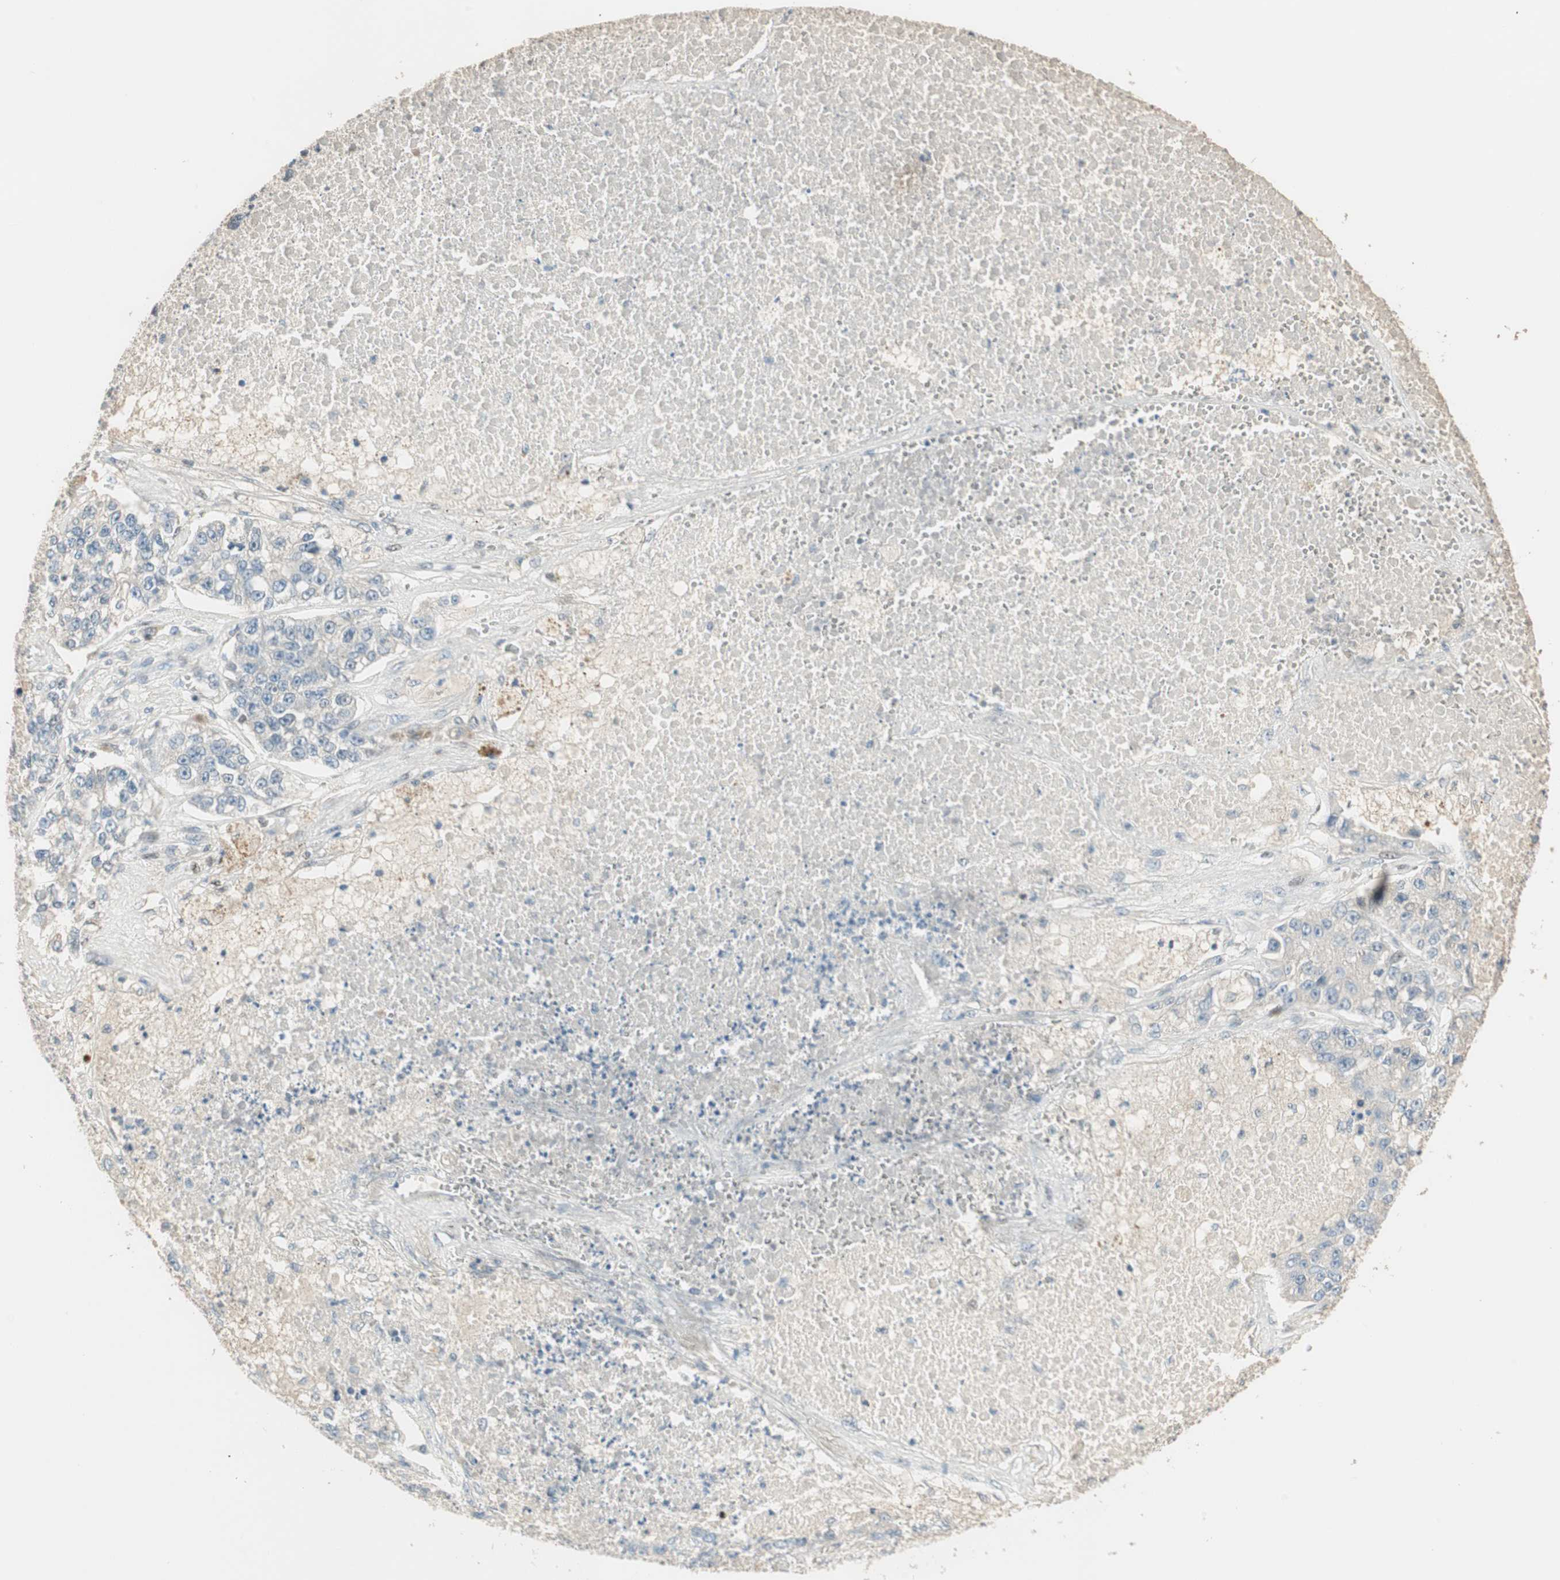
{"staining": {"intensity": "negative", "quantity": "none", "location": "none"}, "tissue": "lung cancer", "cell_type": "Tumor cells", "image_type": "cancer", "snomed": [{"axis": "morphology", "description": "Adenocarcinoma, NOS"}, {"axis": "topography", "description": "Lung"}], "caption": "IHC of human lung cancer (adenocarcinoma) exhibits no staining in tumor cells. (Immunohistochemistry, brightfield microscopy, high magnification).", "gene": "RUNX2", "patient": {"sex": "male", "age": 49}}